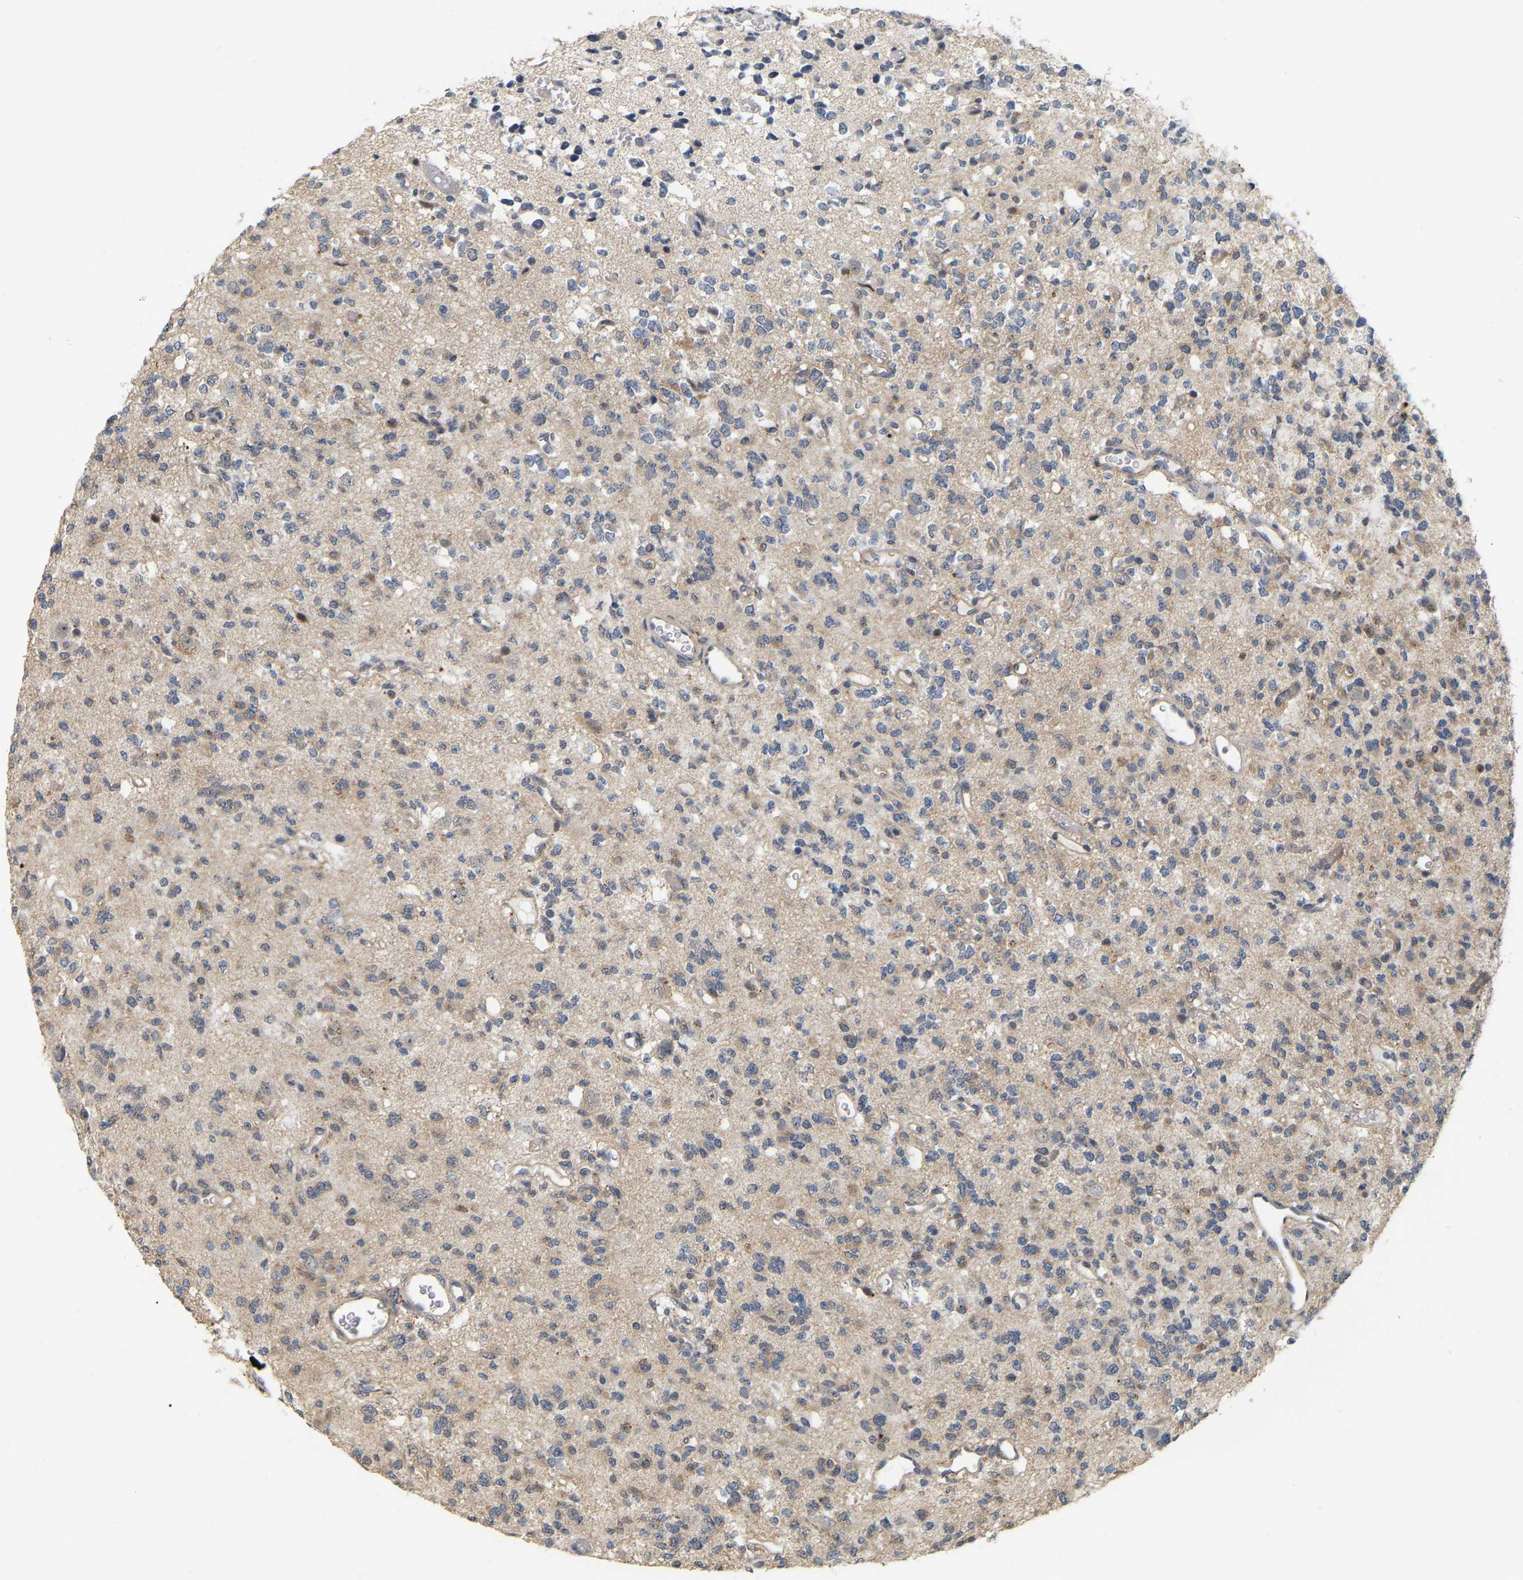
{"staining": {"intensity": "moderate", "quantity": "25%-75%", "location": "cytoplasmic/membranous"}, "tissue": "glioma", "cell_type": "Tumor cells", "image_type": "cancer", "snomed": [{"axis": "morphology", "description": "Glioma, malignant, Low grade"}, {"axis": "topography", "description": "Brain"}], "caption": "Protein analysis of low-grade glioma (malignant) tissue demonstrates moderate cytoplasmic/membranous expression in approximately 25%-75% of tumor cells.", "gene": "RUVBL1", "patient": {"sex": "male", "age": 38}}